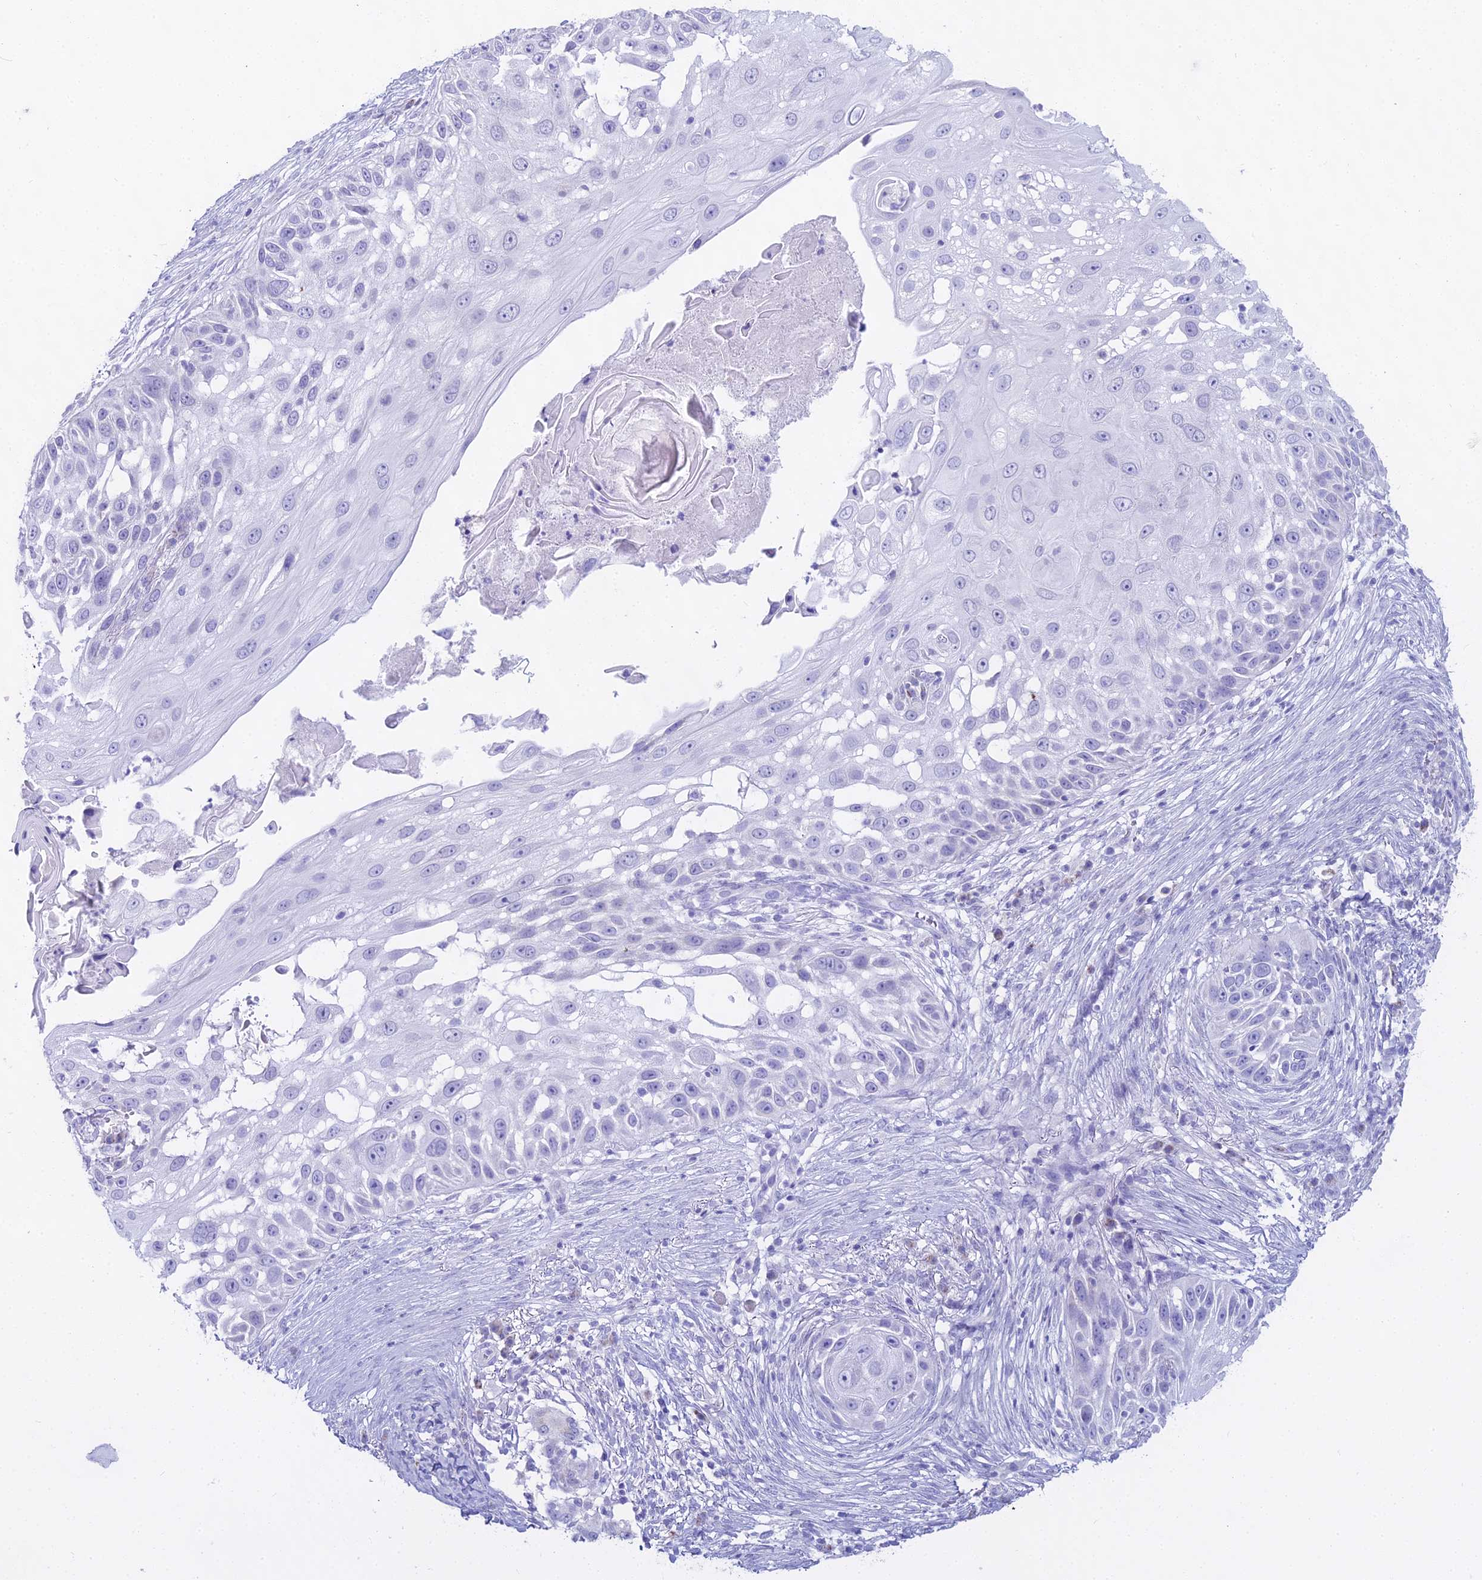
{"staining": {"intensity": "negative", "quantity": "none", "location": "none"}, "tissue": "skin cancer", "cell_type": "Tumor cells", "image_type": "cancer", "snomed": [{"axis": "morphology", "description": "Squamous cell carcinoma, NOS"}, {"axis": "topography", "description": "Skin"}], "caption": "High magnification brightfield microscopy of skin cancer stained with DAB (3,3'-diaminobenzidine) (brown) and counterstained with hematoxylin (blue): tumor cells show no significant positivity.", "gene": "CGB2", "patient": {"sex": "female", "age": 44}}